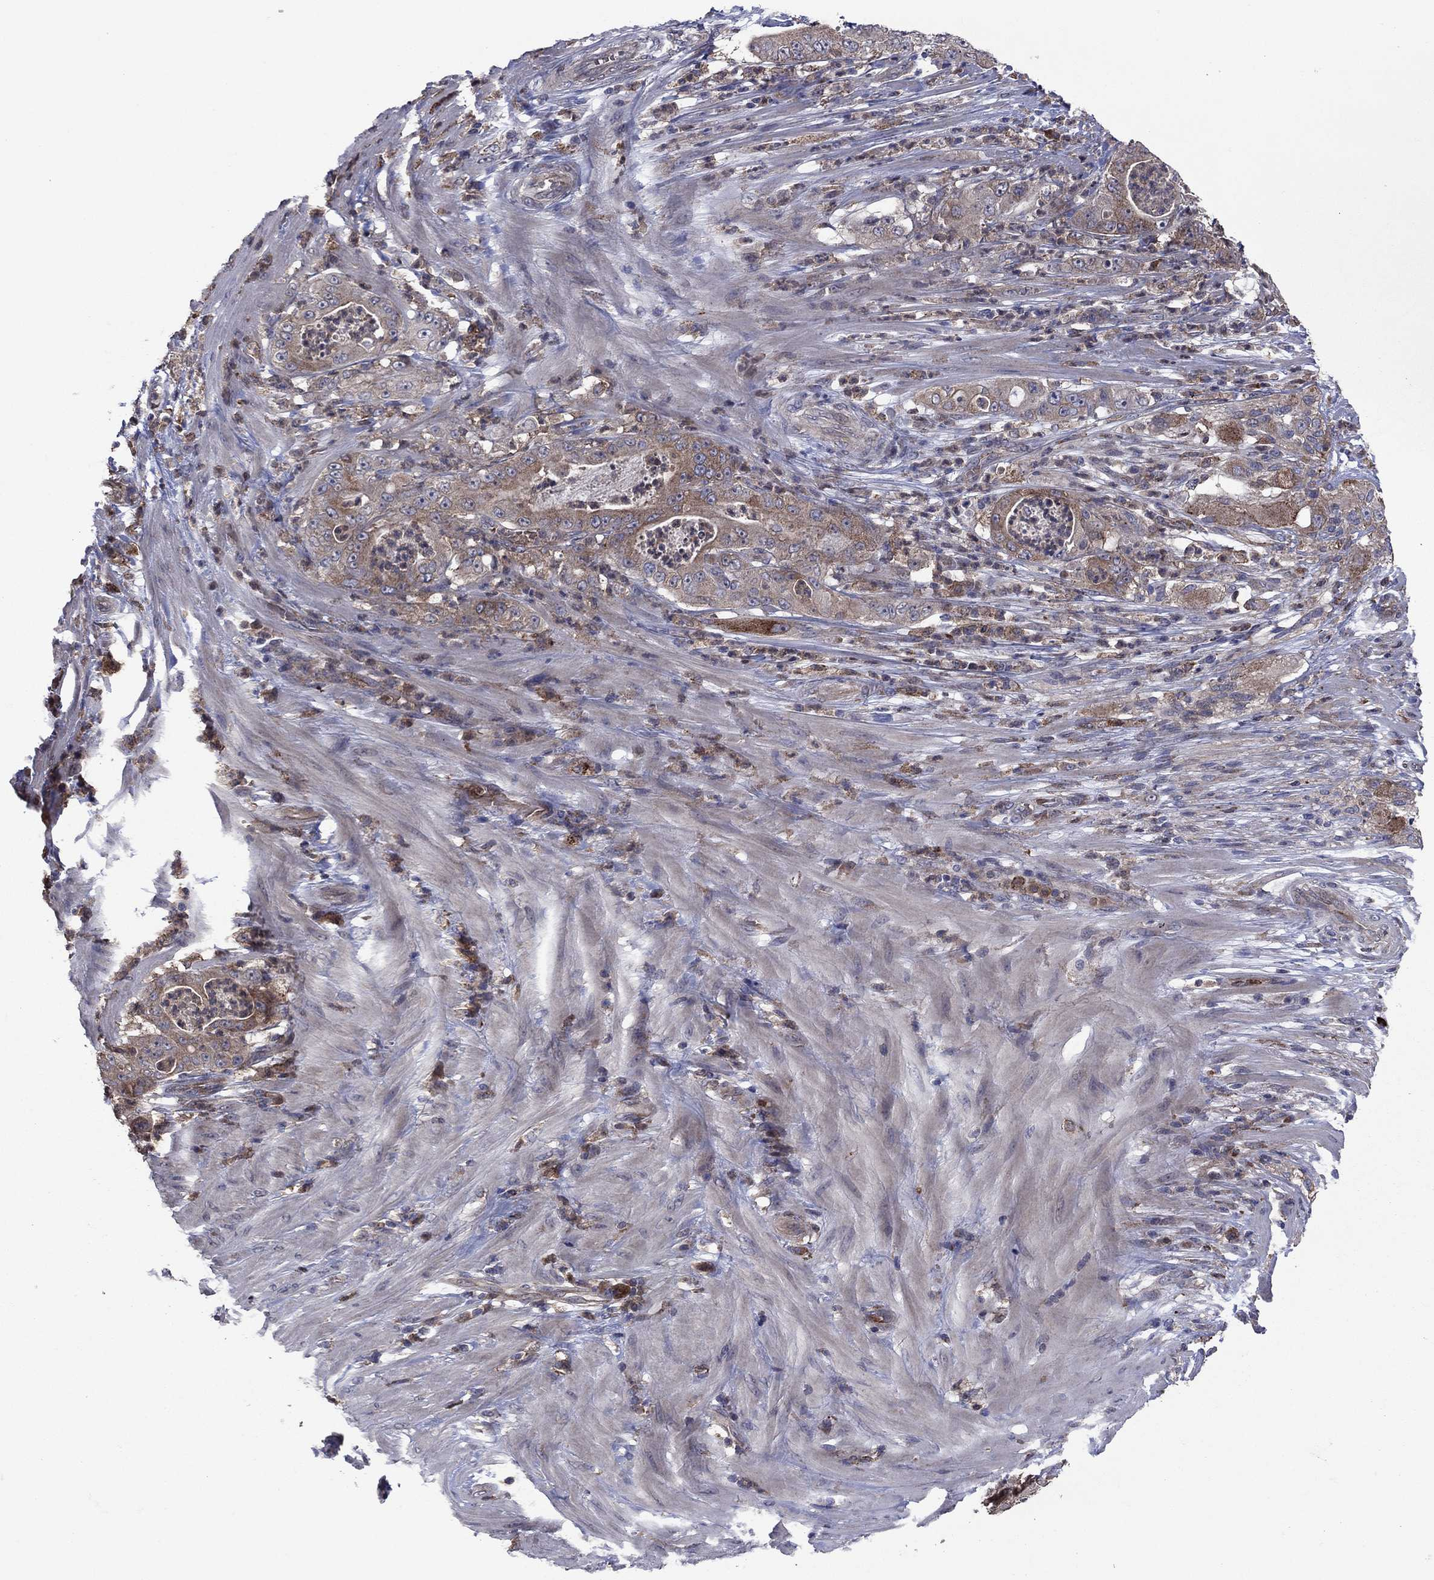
{"staining": {"intensity": "weak", "quantity": "25%-75%", "location": "cytoplasmic/membranous"}, "tissue": "pancreatic cancer", "cell_type": "Tumor cells", "image_type": "cancer", "snomed": [{"axis": "morphology", "description": "Adenocarcinoma, NOS"}, {"axis": "topography", "description": "Pancreas"}], "caption": "Weak cytoplasmic/membranous expression is identified in approximately 25%-75% of tumor cells in adenocarcinoma (pancreatic). (Brightfield microscopy of DAB IHC at high magnification).", "gene": "MEA1", "patient": {"sex": "male", "age": 71}}